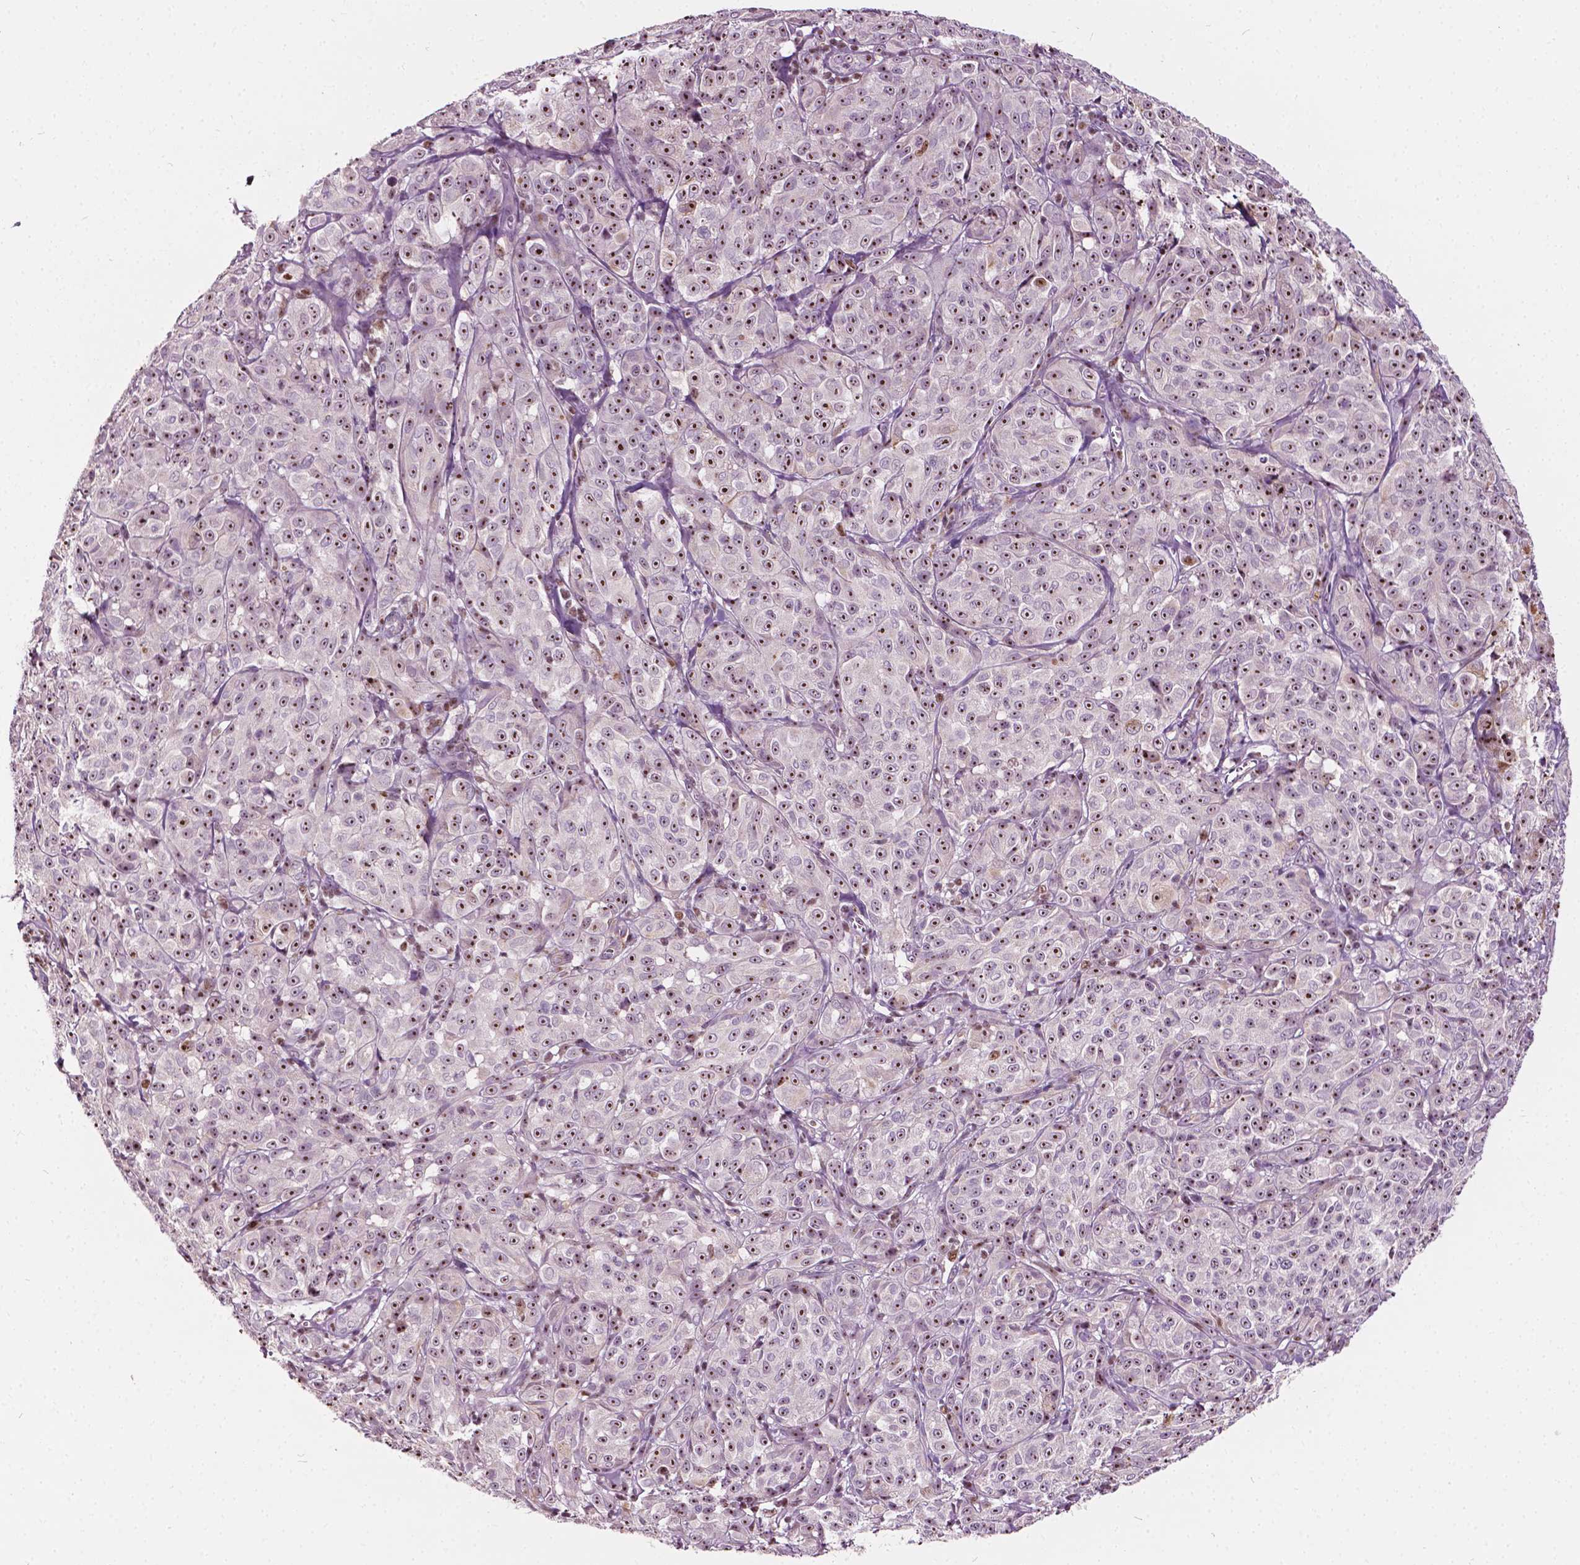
{"staining": {"intensity": "moderate", "quantity": ">75%", "location": "nuclear"}, "tissue": "melanoma", "cell_type": "Tumor cells", "image_type": "cancer", "snomed": [{"axis": "morphology", "description": "Malignant melanoma, NOS"}, {"axis": "topography", "description": "Skin"}], "caption": "Tumor cells exhibit medium levels of moderate nuclear staining in about >75% of cells in melanoma.", "gene": "ODF3L2", "patient": {"sex": "male", "age": 89}}